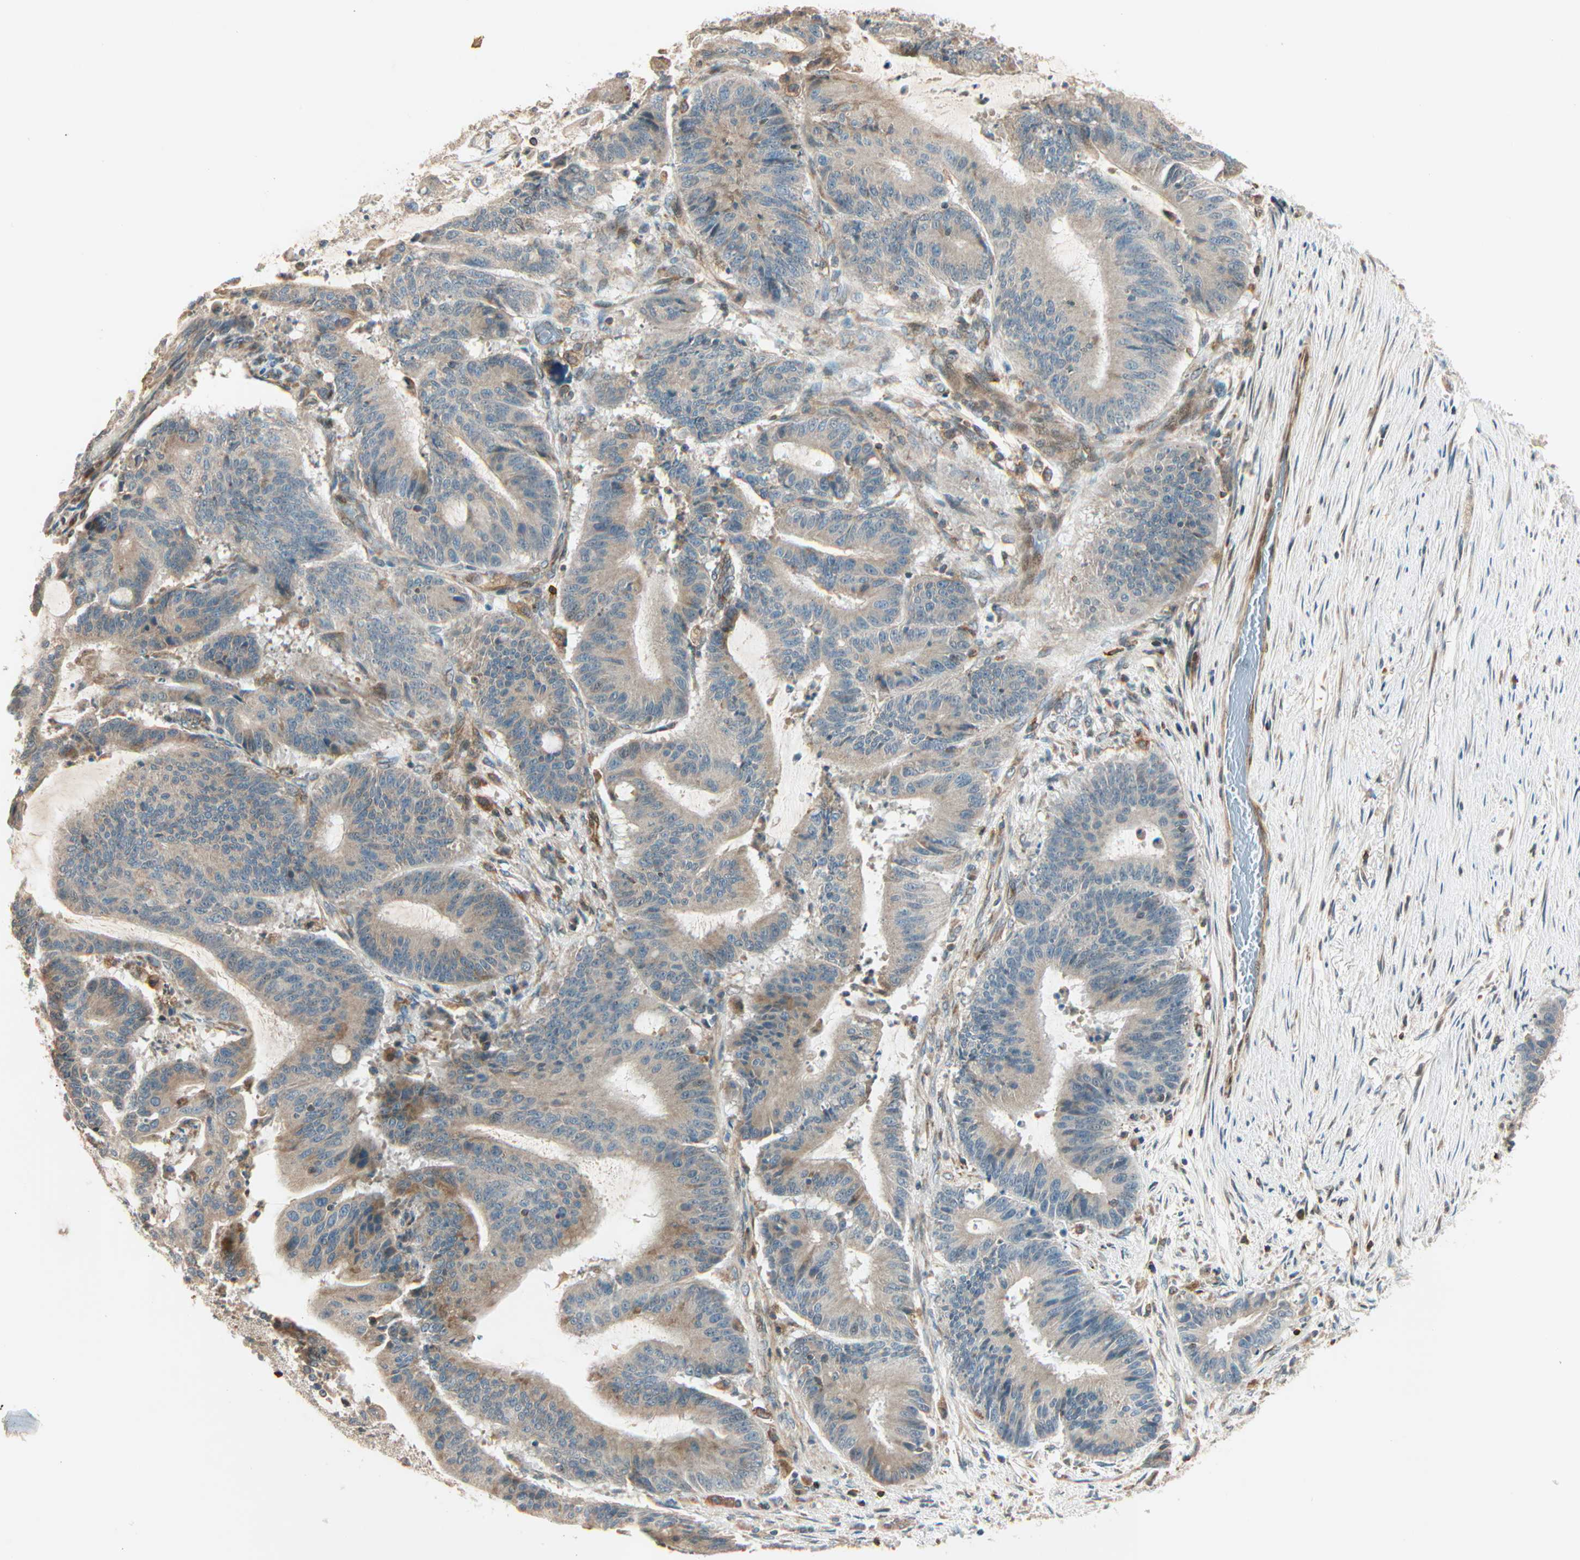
{"staining": {"intensity": "moderate", "quantity": ">75%", "location": "cytoplasmic/membranous"}, "tissue": "liver cancer", "cell_type": "Tumor cells", "image_type": "cancer", "snomed": [{"axis": "morphology", "description": "Cholangiocarcinoma"}, {"axis": "topography", "description": "Liver"}], "caption": "A medium amount of moderate cytoplasmic/membranous staining is present in approximately >75% of tumor cells in liver cholangiocarcinoma tissue.", "gene": "PNPLA6", "patient": {"sex": "female", "age": 73}}